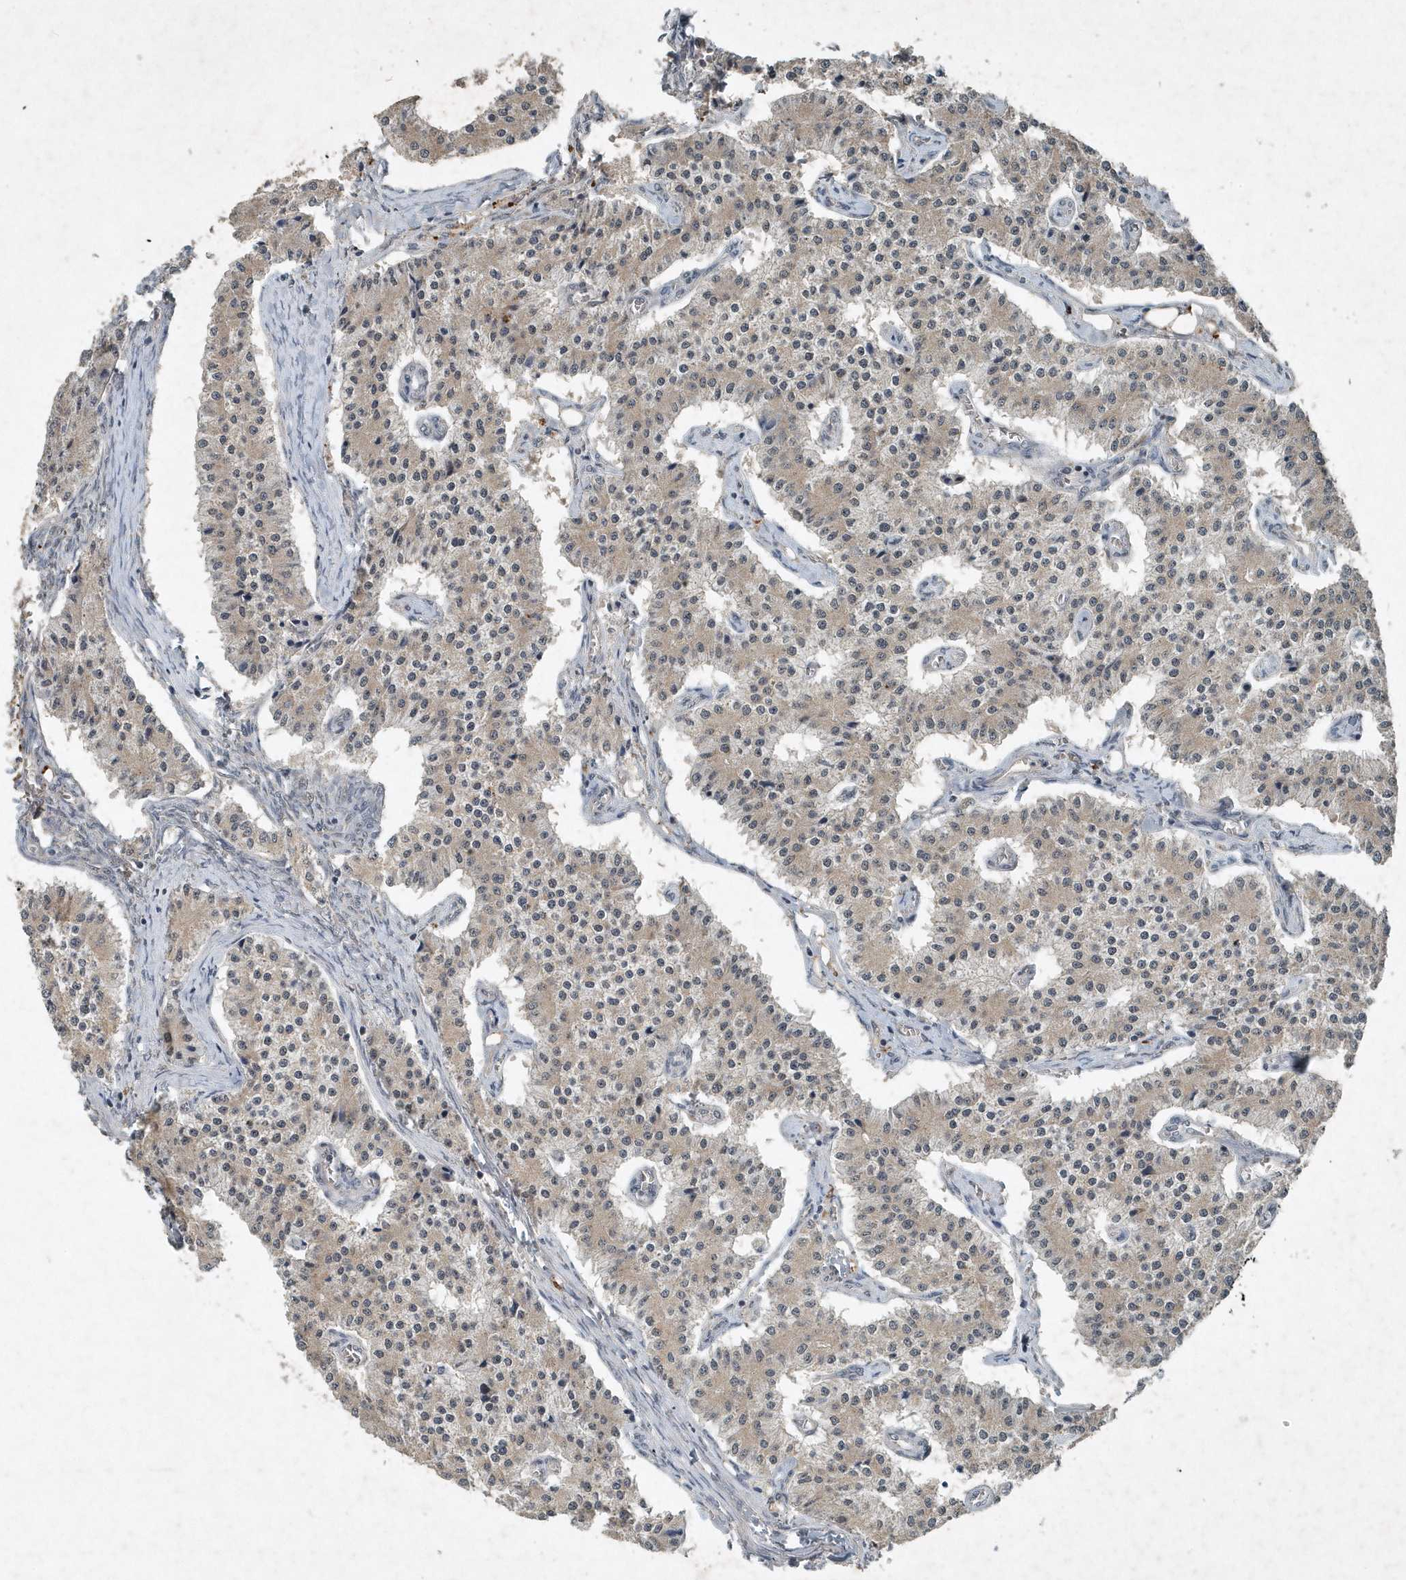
{"staining": {"intensity": "weak", "quantity": "<25%", "location": "cytoplasmic/membranous"}, "tissue": "carcinoid", "cell_type": "Tumor cells", "image_type": "cancer", "snomed": [{"axis": "morphology", "description": "Carcinoid, malignant, NOS"}, {"axis": "topography", "description": "Colon"}], "caption": "Tumor cells are negative for brown protein staining in malignant carcinoid.", "gene": "SCFD2", "patient": {"sex": "female", "age": 52}}